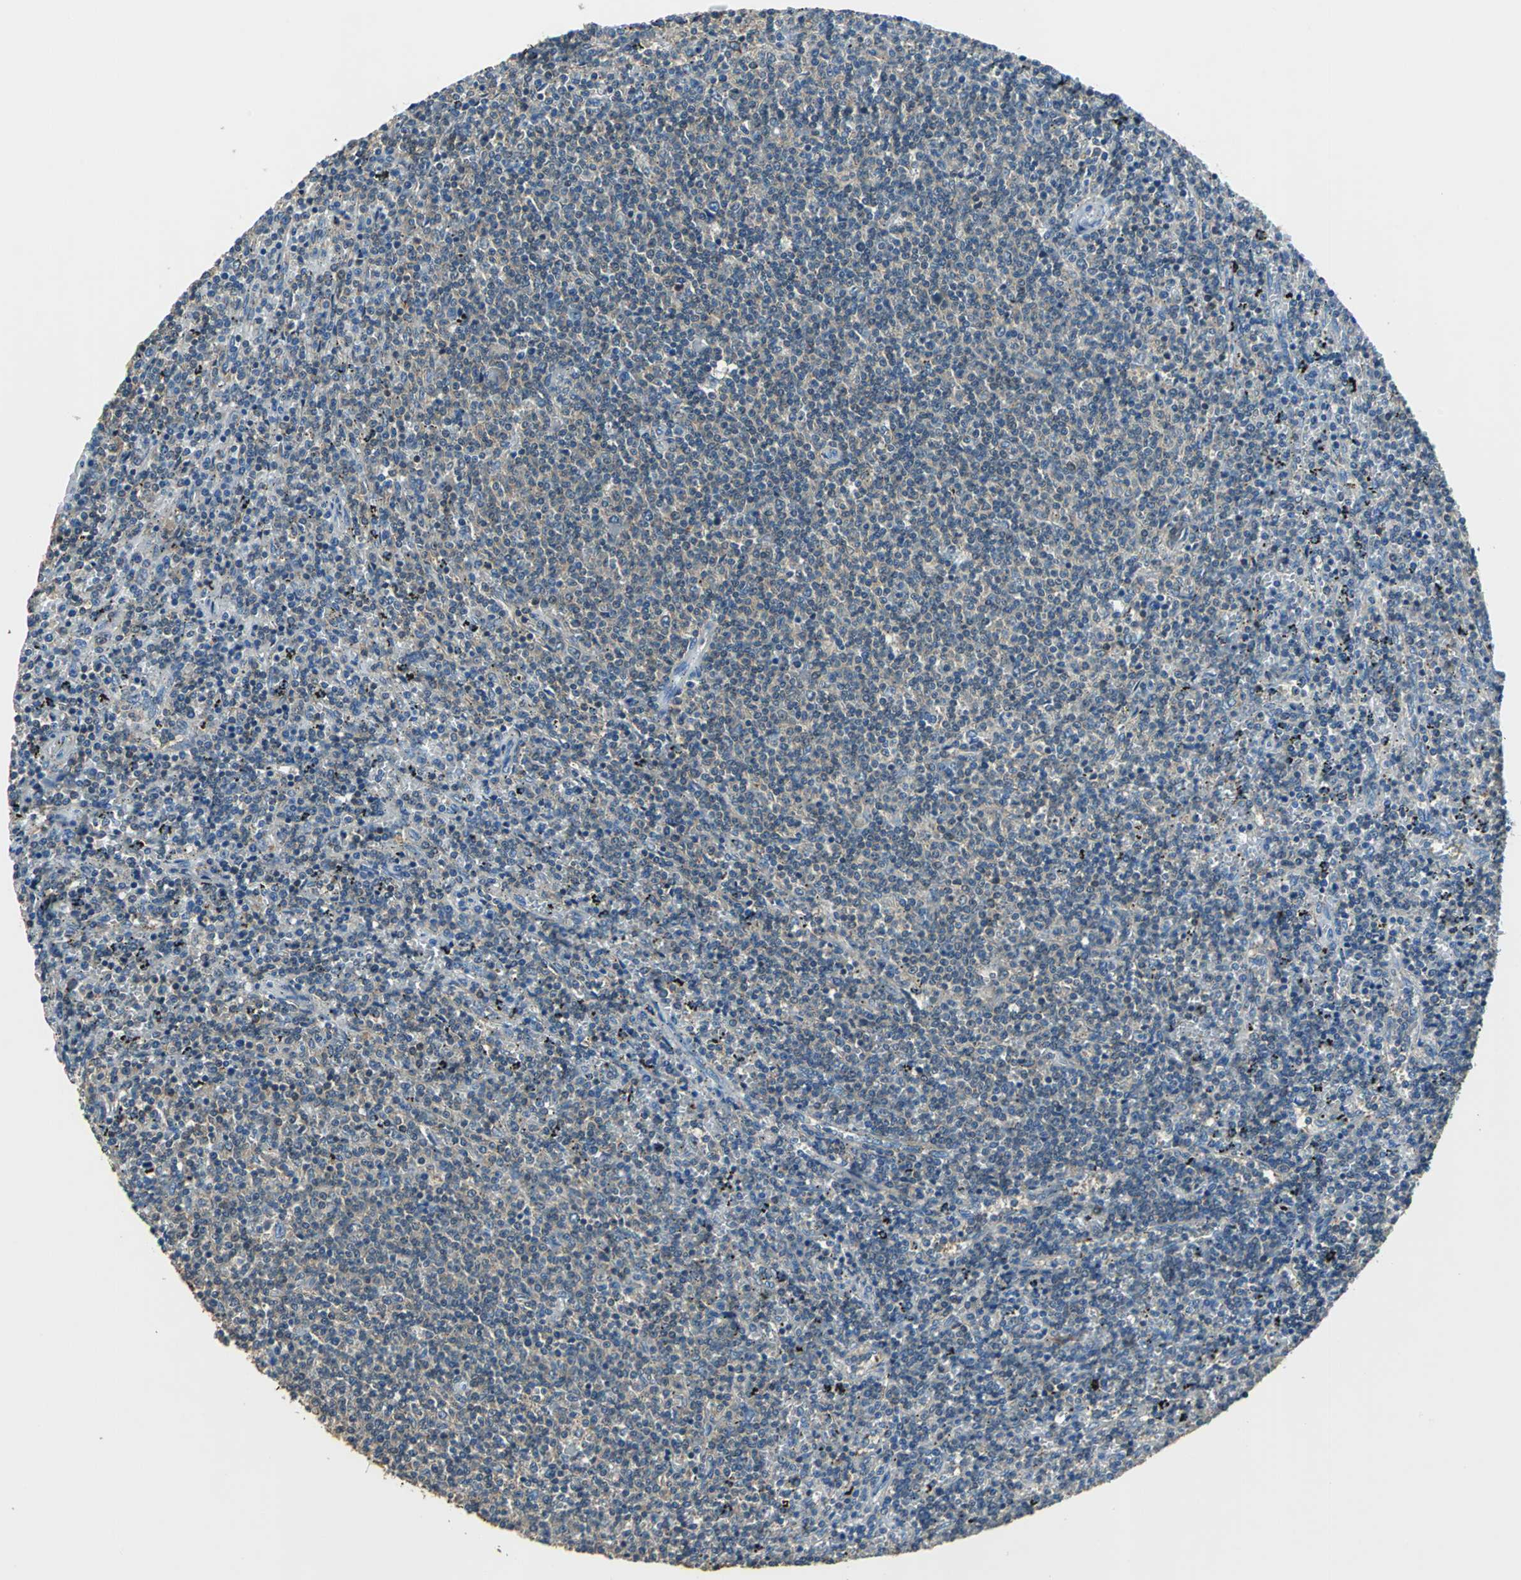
{"staining": {"intensity": "negative", "quantity": "none", "location": "none"}, "tissue": "lymphoma", "cell_type": "Tumor cells", "image_type": "cancer", "snomed": [{"axis": "morphology", "description": "Malignant lymphoma, non-Hodgkin's type, Low grade"}, {"axis": "topography", "description": "Spleen"}], "caption": "Tumor cells show no significant expression in low-grade malignant lymphoma, non-Hodgkin's type.", "gene": "PRKCA", "patient": {"sex": "female", "age": 50}}